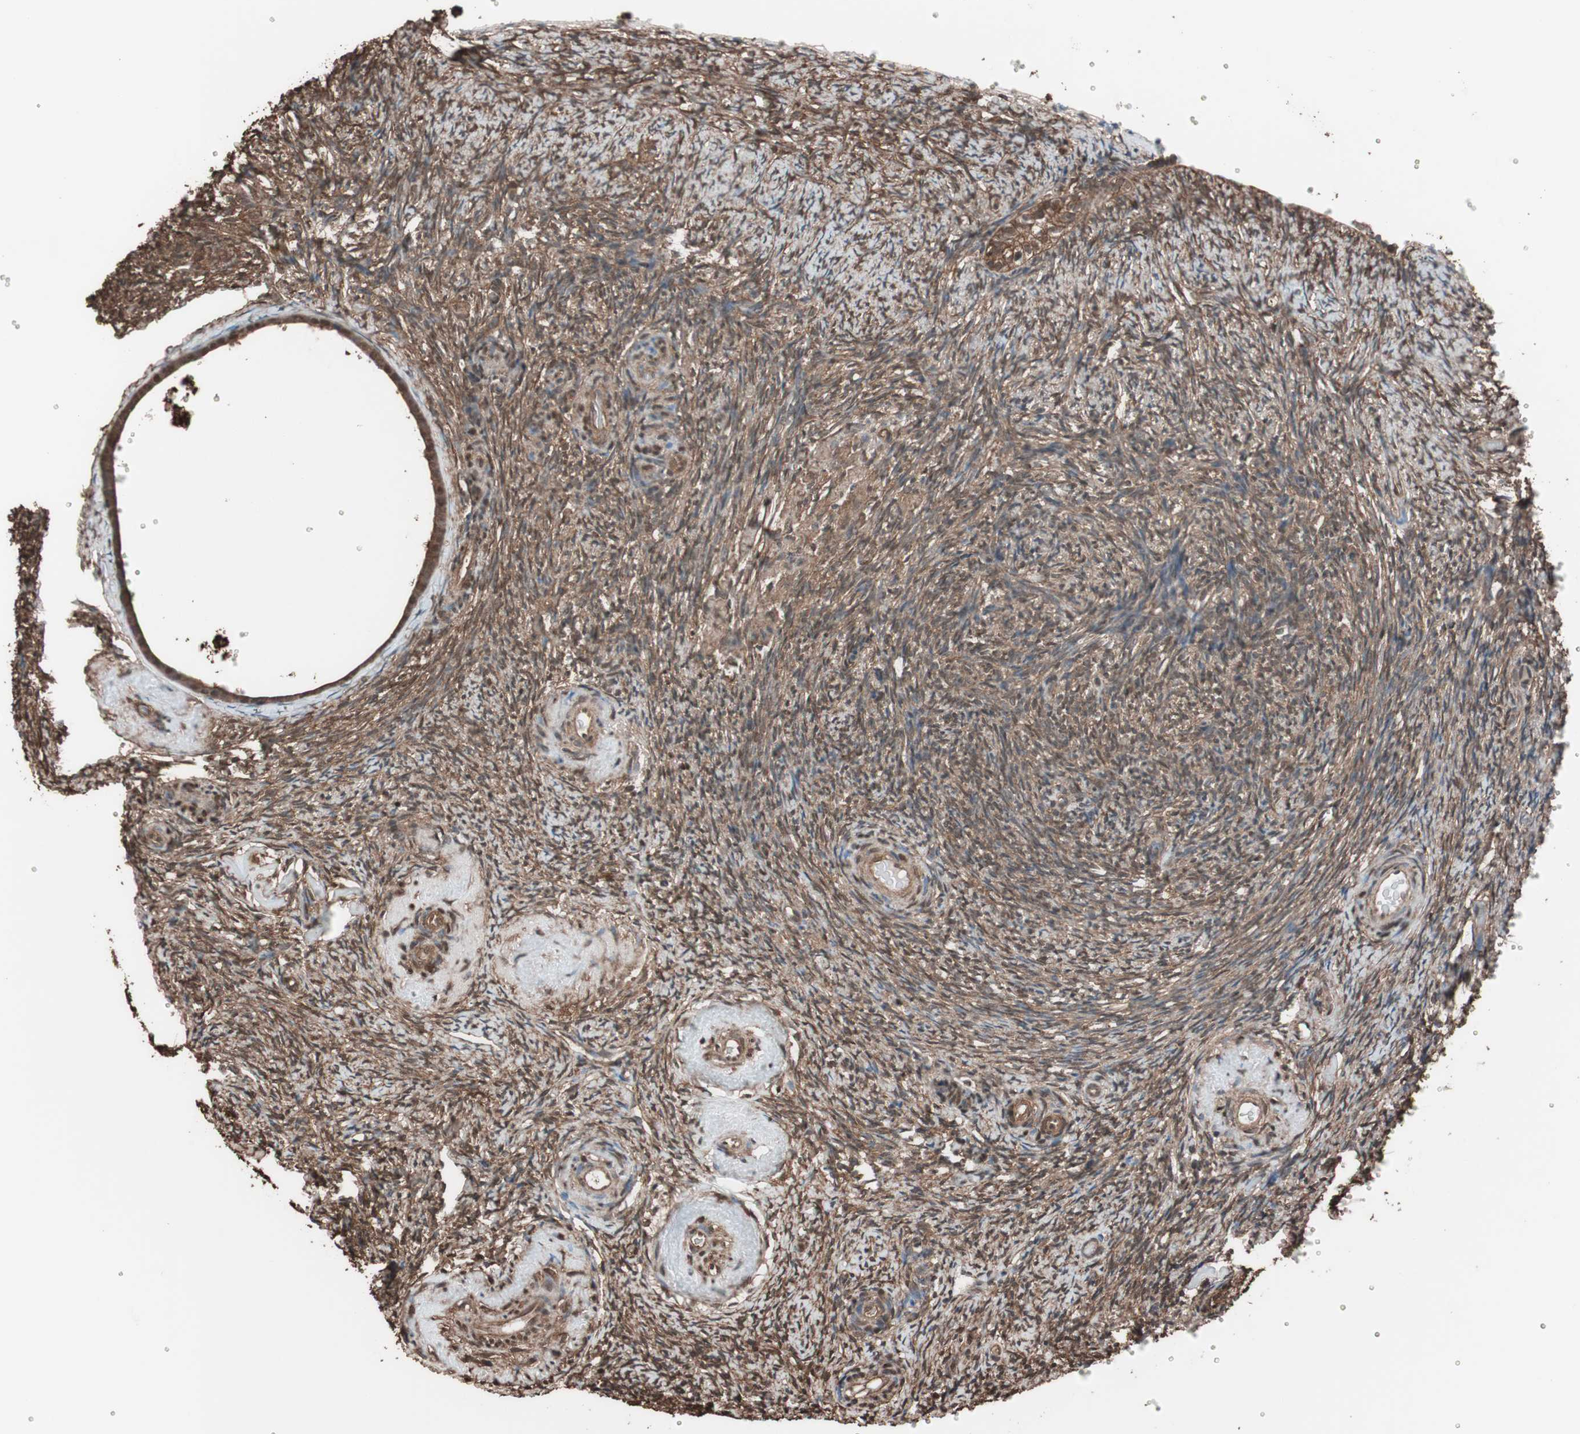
{"staining": {"intensity": "strong", "quantity": ">75%", "location": "cytoplasmic/membranous"}, "tissue": "ovary", "cell_type": "Ovarian stroma cells", "image_type": "normal", "snomed": [{"axis": "morphology", "description": "Normal tissue, NOS"}, {"axis": "topography", "description": "Ovary"}], "caption": "Protein analysis of normal ovary reveals strong cytoplasmic/membranous staining in about >75% of ovarian stroma cells. (IHC, brightfield microscopy, high magnification).", "gene": "CALM2", "patient": {"sex": "female", "age": 60}}